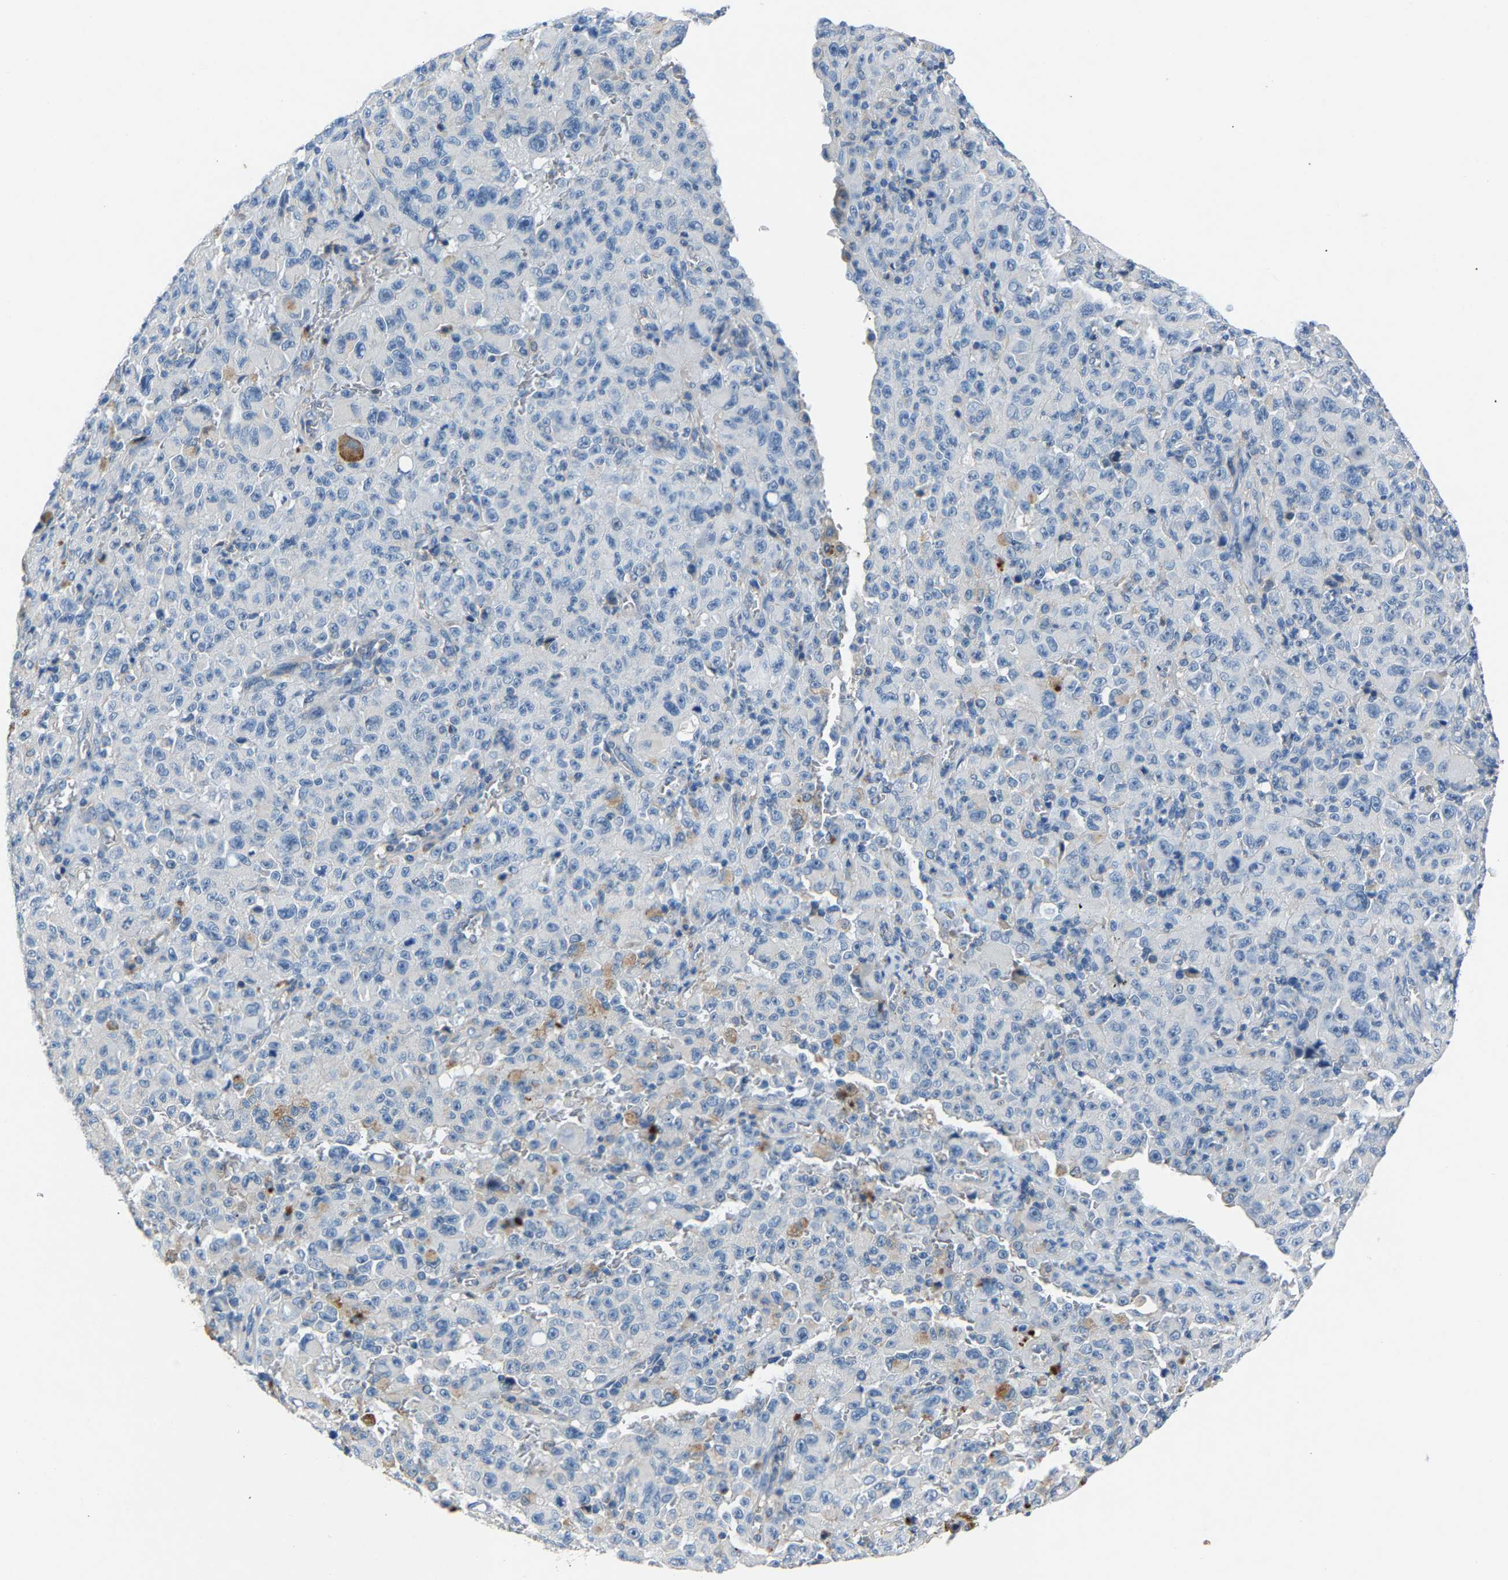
{"staining": {"intensity": "negative", "quantity": "none", "location": "none"}, "tissue": "melanoma", "cell_type": "Tumor cells", "image_type": "cancer", "snomed": [{"axis": "morphology", "description": "Malignant melanoma, NOS"}, {"axis": "topography", "description": "Skin"}], "caption": "Tumor cells are negative for protein expression in human malignant melanoma.", "gene": "DNAAF5", "patient": {"sex": "female", "age": 82}}